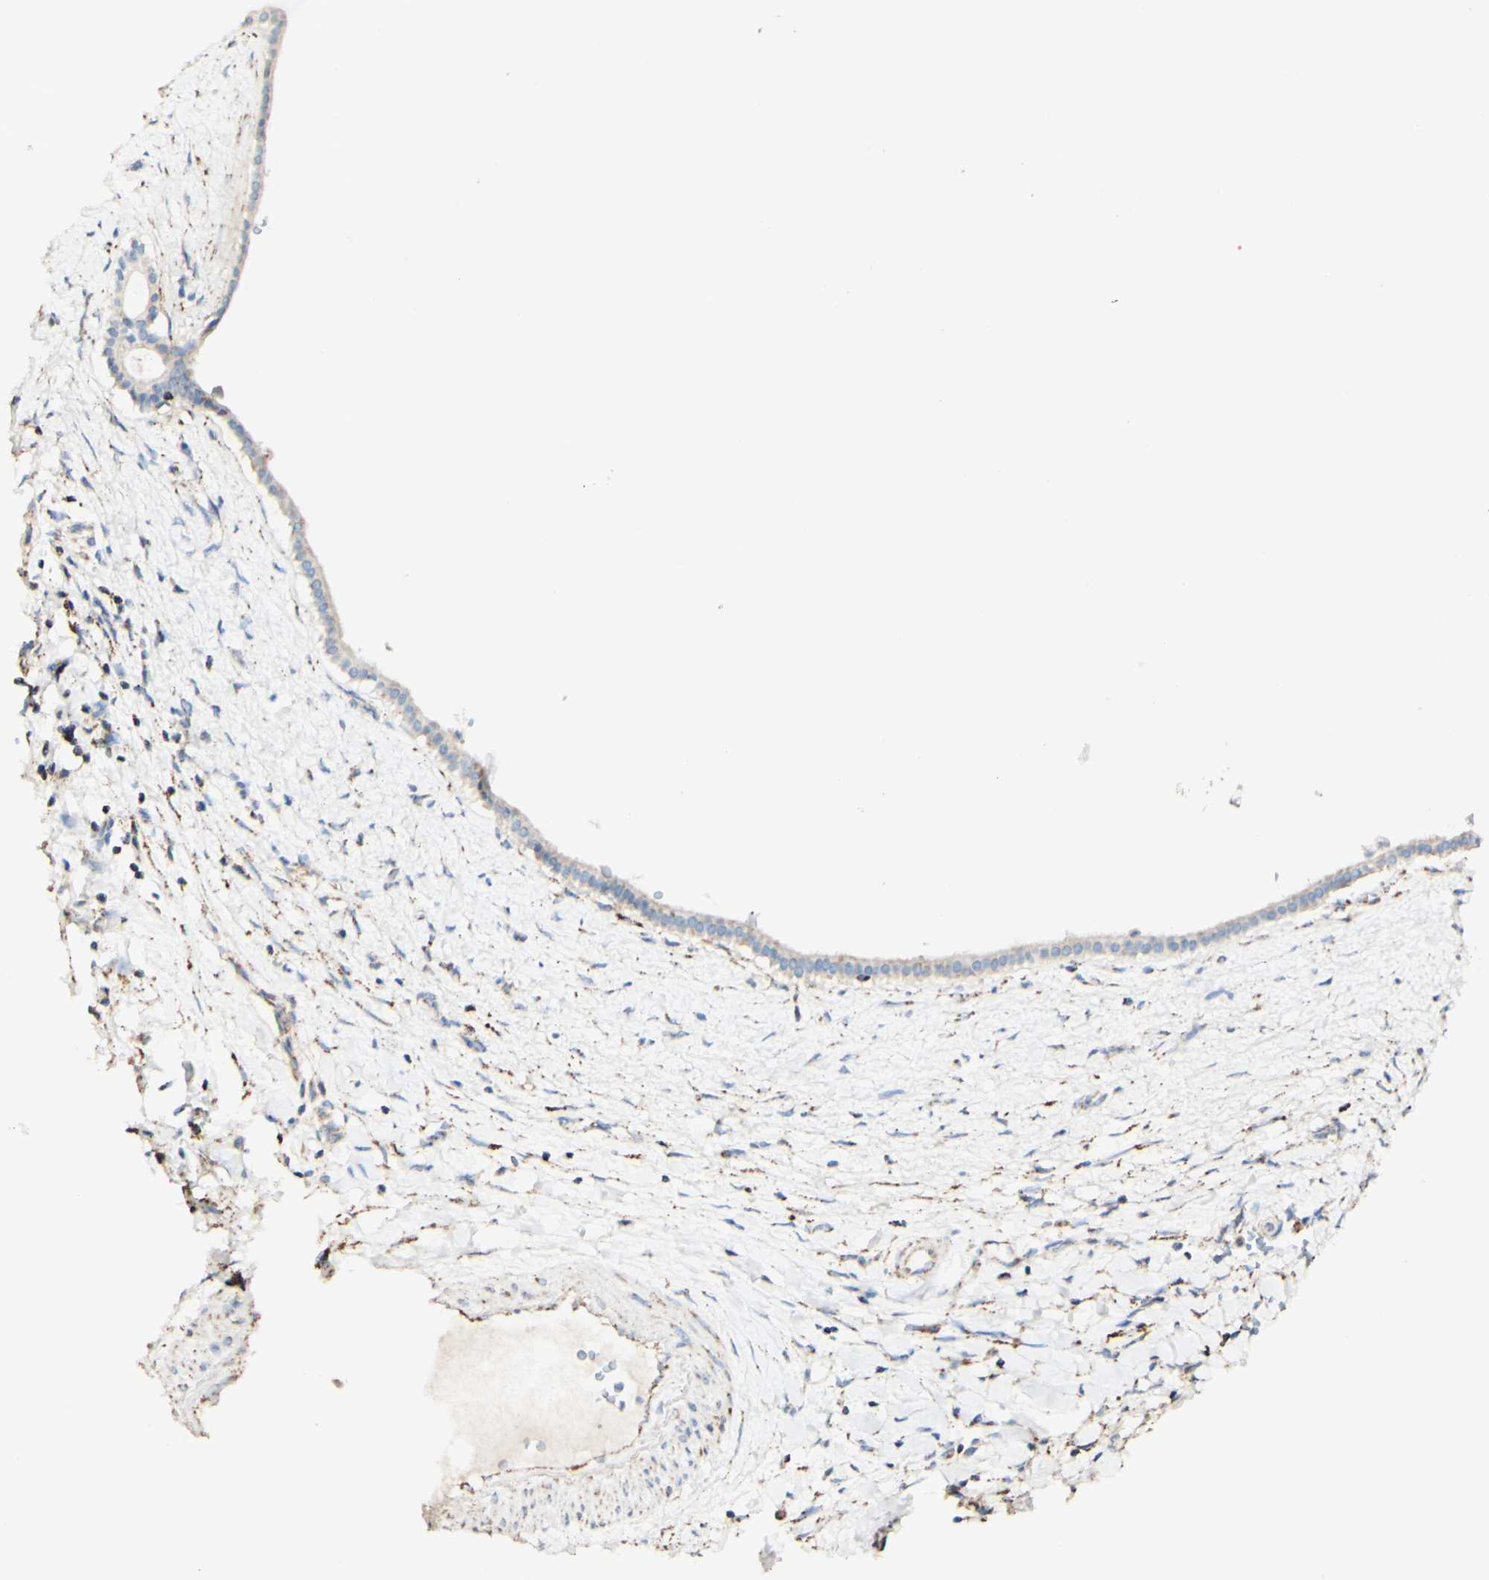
{"staining": {"intensity": "moderate", "quantity": "<25%", "location": "cytoplasmic/membranous"}, "tissue": "liver cancer", "cell_type": "Tumor cells", "image_type": "cancer", "snomed": [{"axis": "morphology", "description": "Cholangiocarcinoma"}, {"axis": "topography", "description": "Liver"}], "caption": "Immunohistochemical staining of human liver cancer (cholangiocarcinoma) shows low levels of moderate cytoplasmic/membranous expression in approximately <25% of tumor cells.", "gene": "OXCT1", "patient": {"sex": "female", "age": 65}}